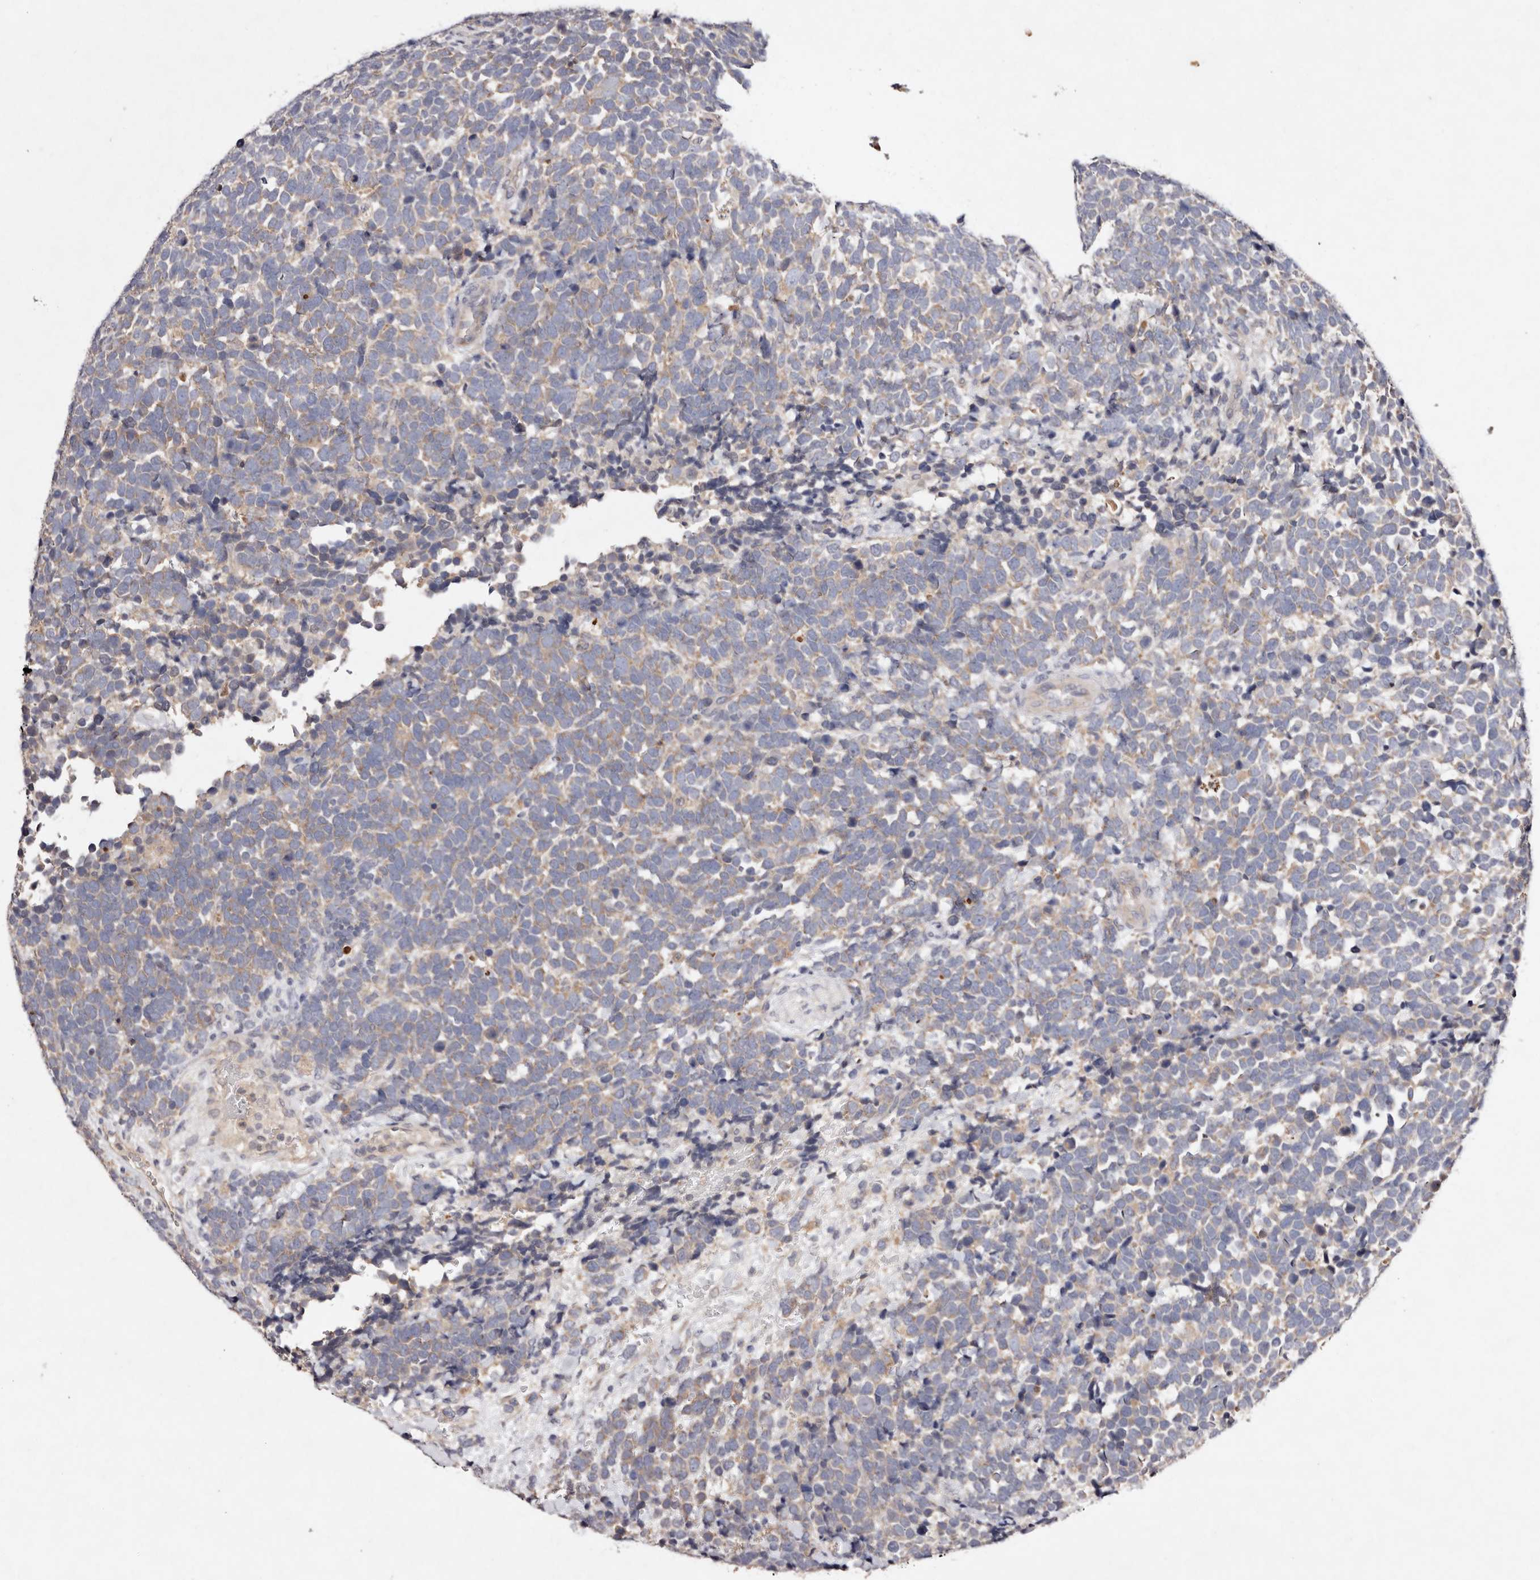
{"staining": {"intensity": "weak", "quantity": "25%-75%", "location": "cytoplasmic/membranous"}, "tissue": "urothelial cancer", "cell_type": "Tumor cells", "image_type": "cancer", "snomed": [{"axis": "morphology", "description": "Urothelial carcinoma, High grade"}, {"axis": "topography", "description": "Urinary bladder"}], "caption": "There is low levels of weak cytoplasmic/membranous staining in tumor cells of urothelial cancer, as demonstrated by immunohistochemical staining (brown color).", "gene": "TSC2", "patient": {"sex": "female", "age": 82}}